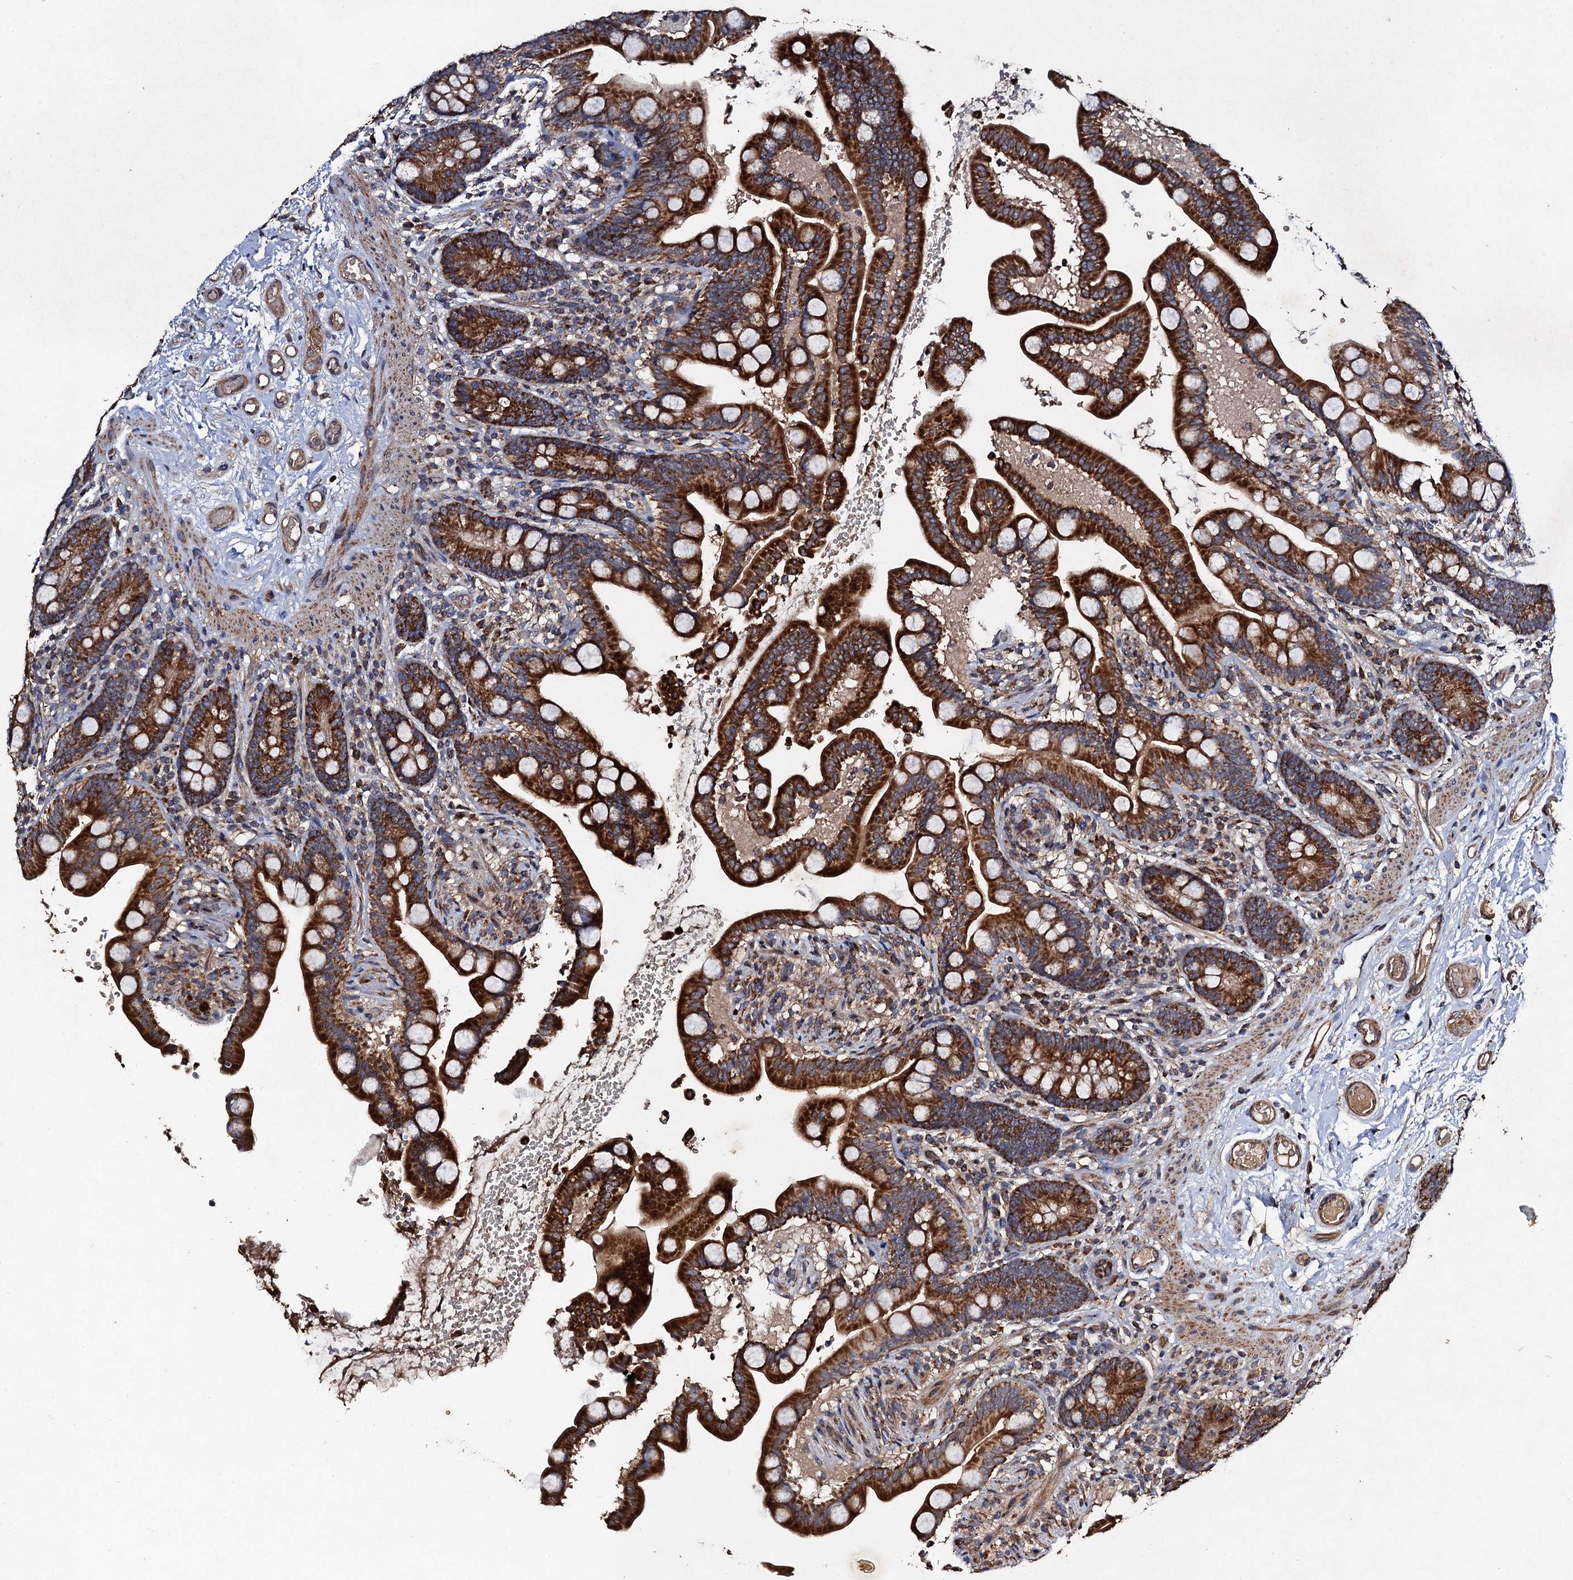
{"staining": {"intensity": "moderate", "quantity": ">75%", "location": "cytoplasmic/membranous"}, "tissue": "colon", "cell_type": "Endothelial cells", "image_type": "normal", "snomed": [{"axis": "morphology", "description": "Normal tissue, NOS"}, {"axis": "topography", "description": "Smooth muscle"}, {"axis": "topography", "description": "Colon"}], "caption": "Immunohistochemical staining of normal colon exhibits moderate cytoplasmic/membranous protein staining in approximately >75% of endothelial cells. (Stains: DAB (3,3'-diaminobenzidine) in brown, nuclei in blue, Microscopy: brightfield microscopy at high magnification).", "gene": "NDUFA13", "patient": {"sex": "male", "age": 73}}